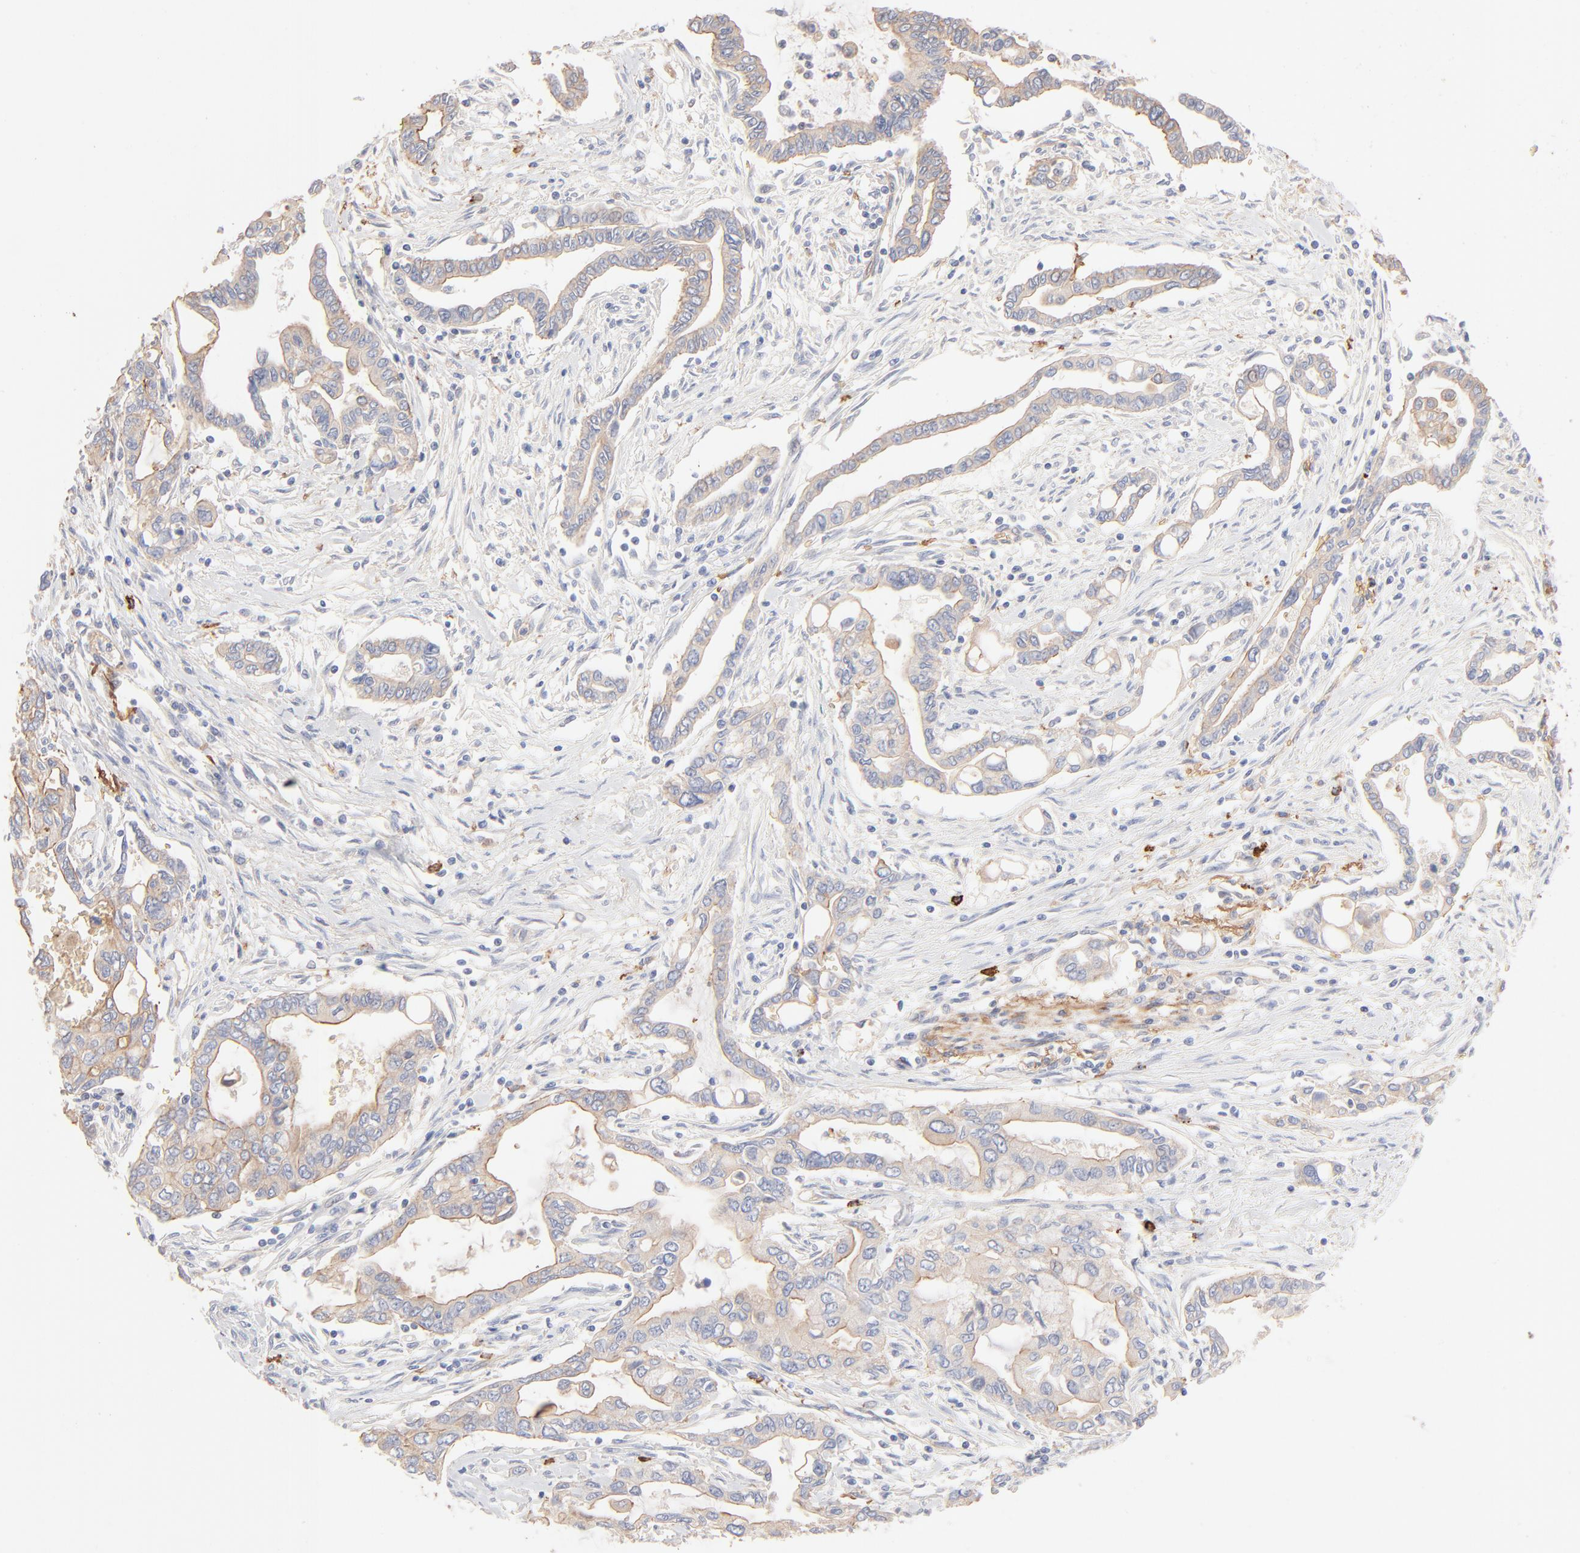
{"staining": {"intensity": "weak", "quantity": "25%-75%", "location": "cytoplasmic/membranous"}, "tissue": "pancreatic cancer", "cell_type": "Tumor cells", "image_type": "cancer", "snomed": [{"axis": "morphology", "description": "Adenocarcinoma, NOS"}, {"axis": "topography", "description": "Pancreas"}], "caption": "Adenocarcinoma (pancreatic) stained with IHC displays weak cytoplasmic/membranous staining in approximately 25%-75% of tumor cells.", "gene": "SPTB", "patient": {"sex": "female", "age": 57}}